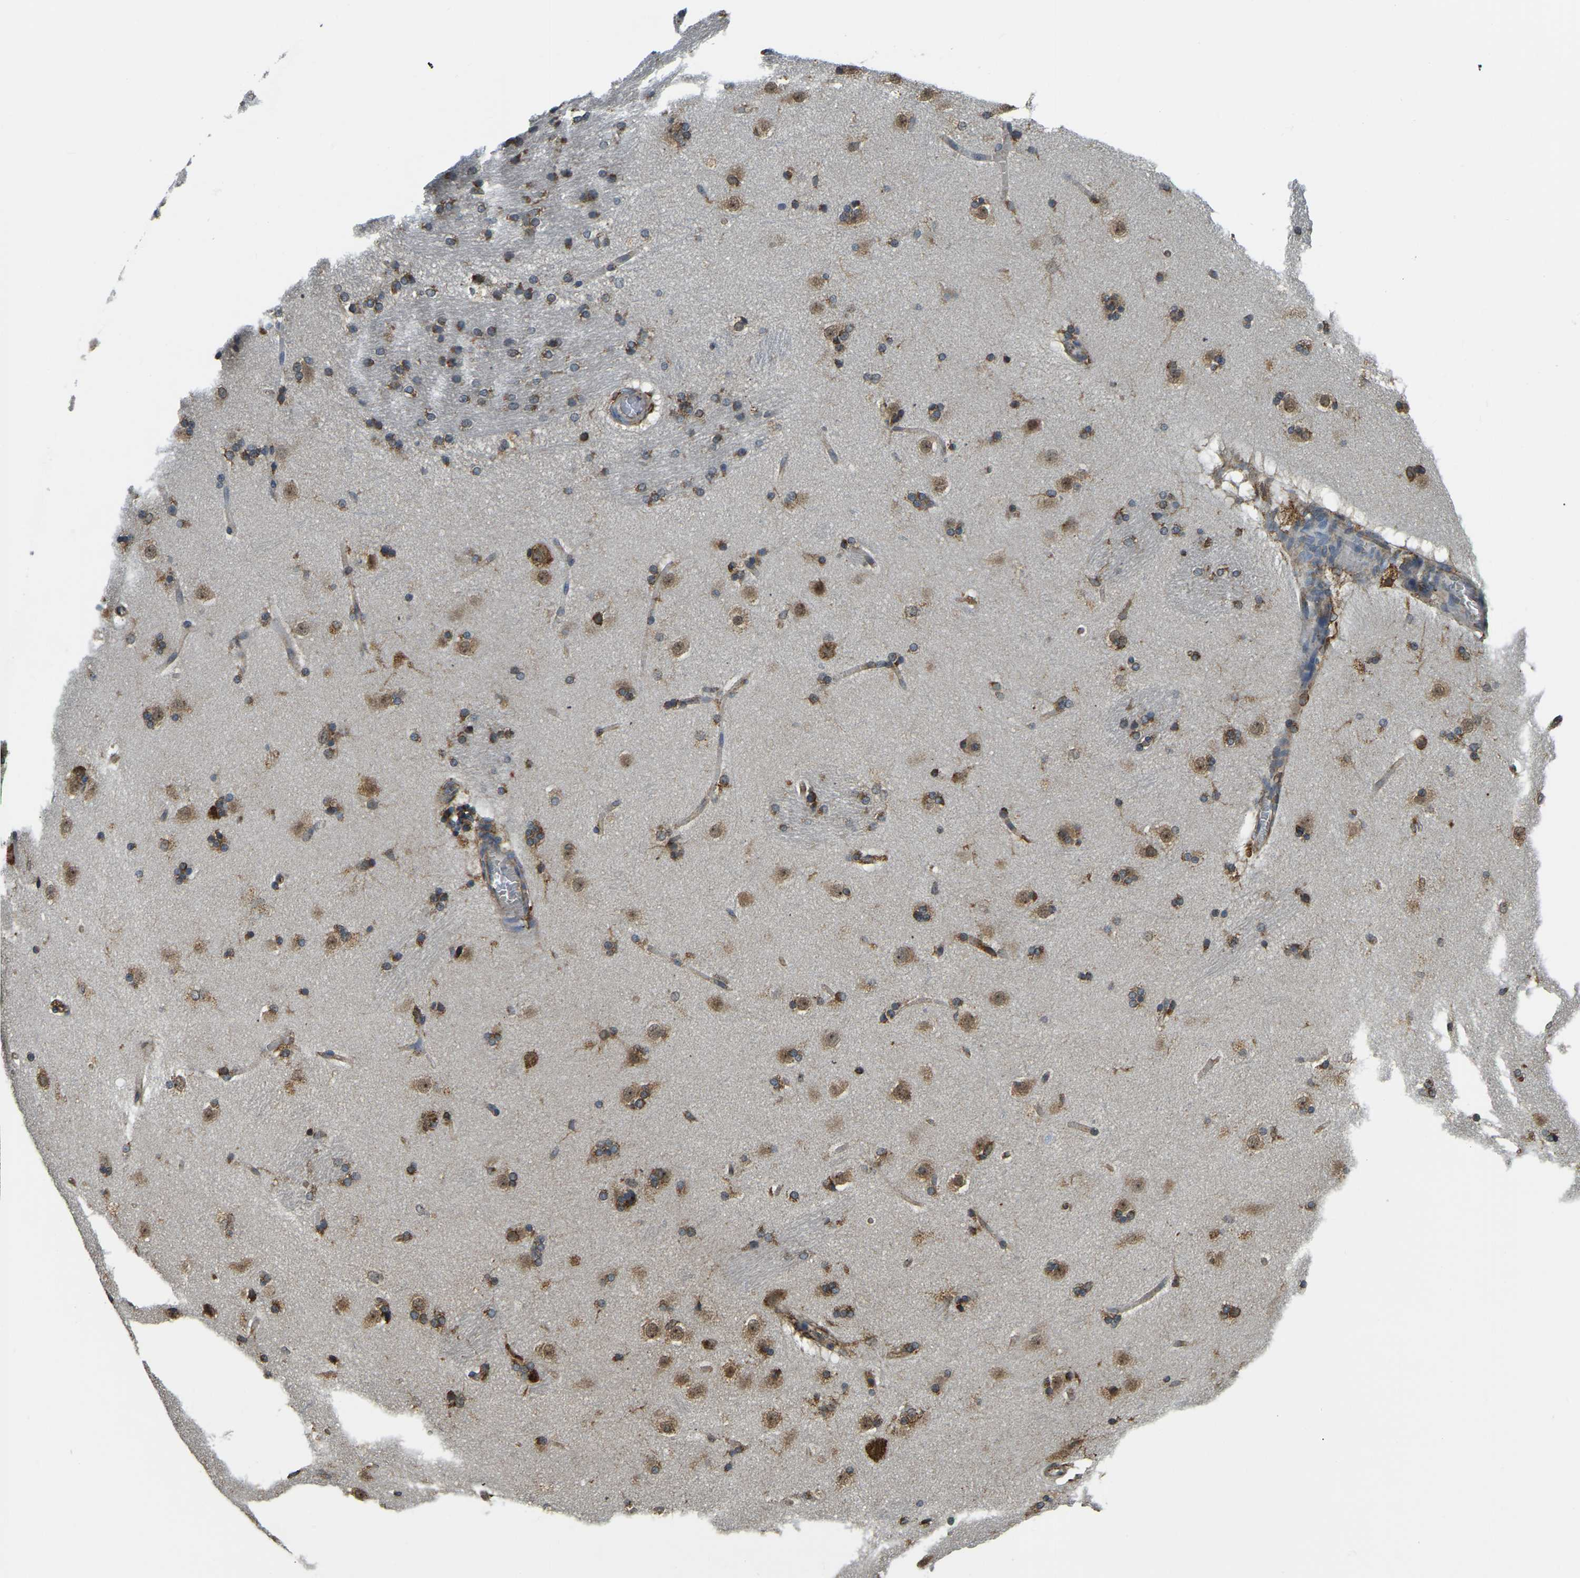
{"staining": {"intensity": "moderate", "quantity": "25%-75%", "location": "cytoplasmic/membranous"}, "tissue": "caudate", "cell_type": "Glial cells", "image_type": "normal", "snomed": [{"axis": "morphology", "description": "Normal tissue, NOS"}, {"axis": "topography", "description": "Lateral ventricle wall"}], "caption": "The image demonstrates staining of normal caudate, revealing moderate cytoplasmic/membranous protein expression (brown color) within glial cells. (DAB (3,3'-diaminobenzidine) IHC, brown staining for protein, blue staining for nuclei).", "gene": "RNF115", "patient": {"sex": "female", "age": 19}}